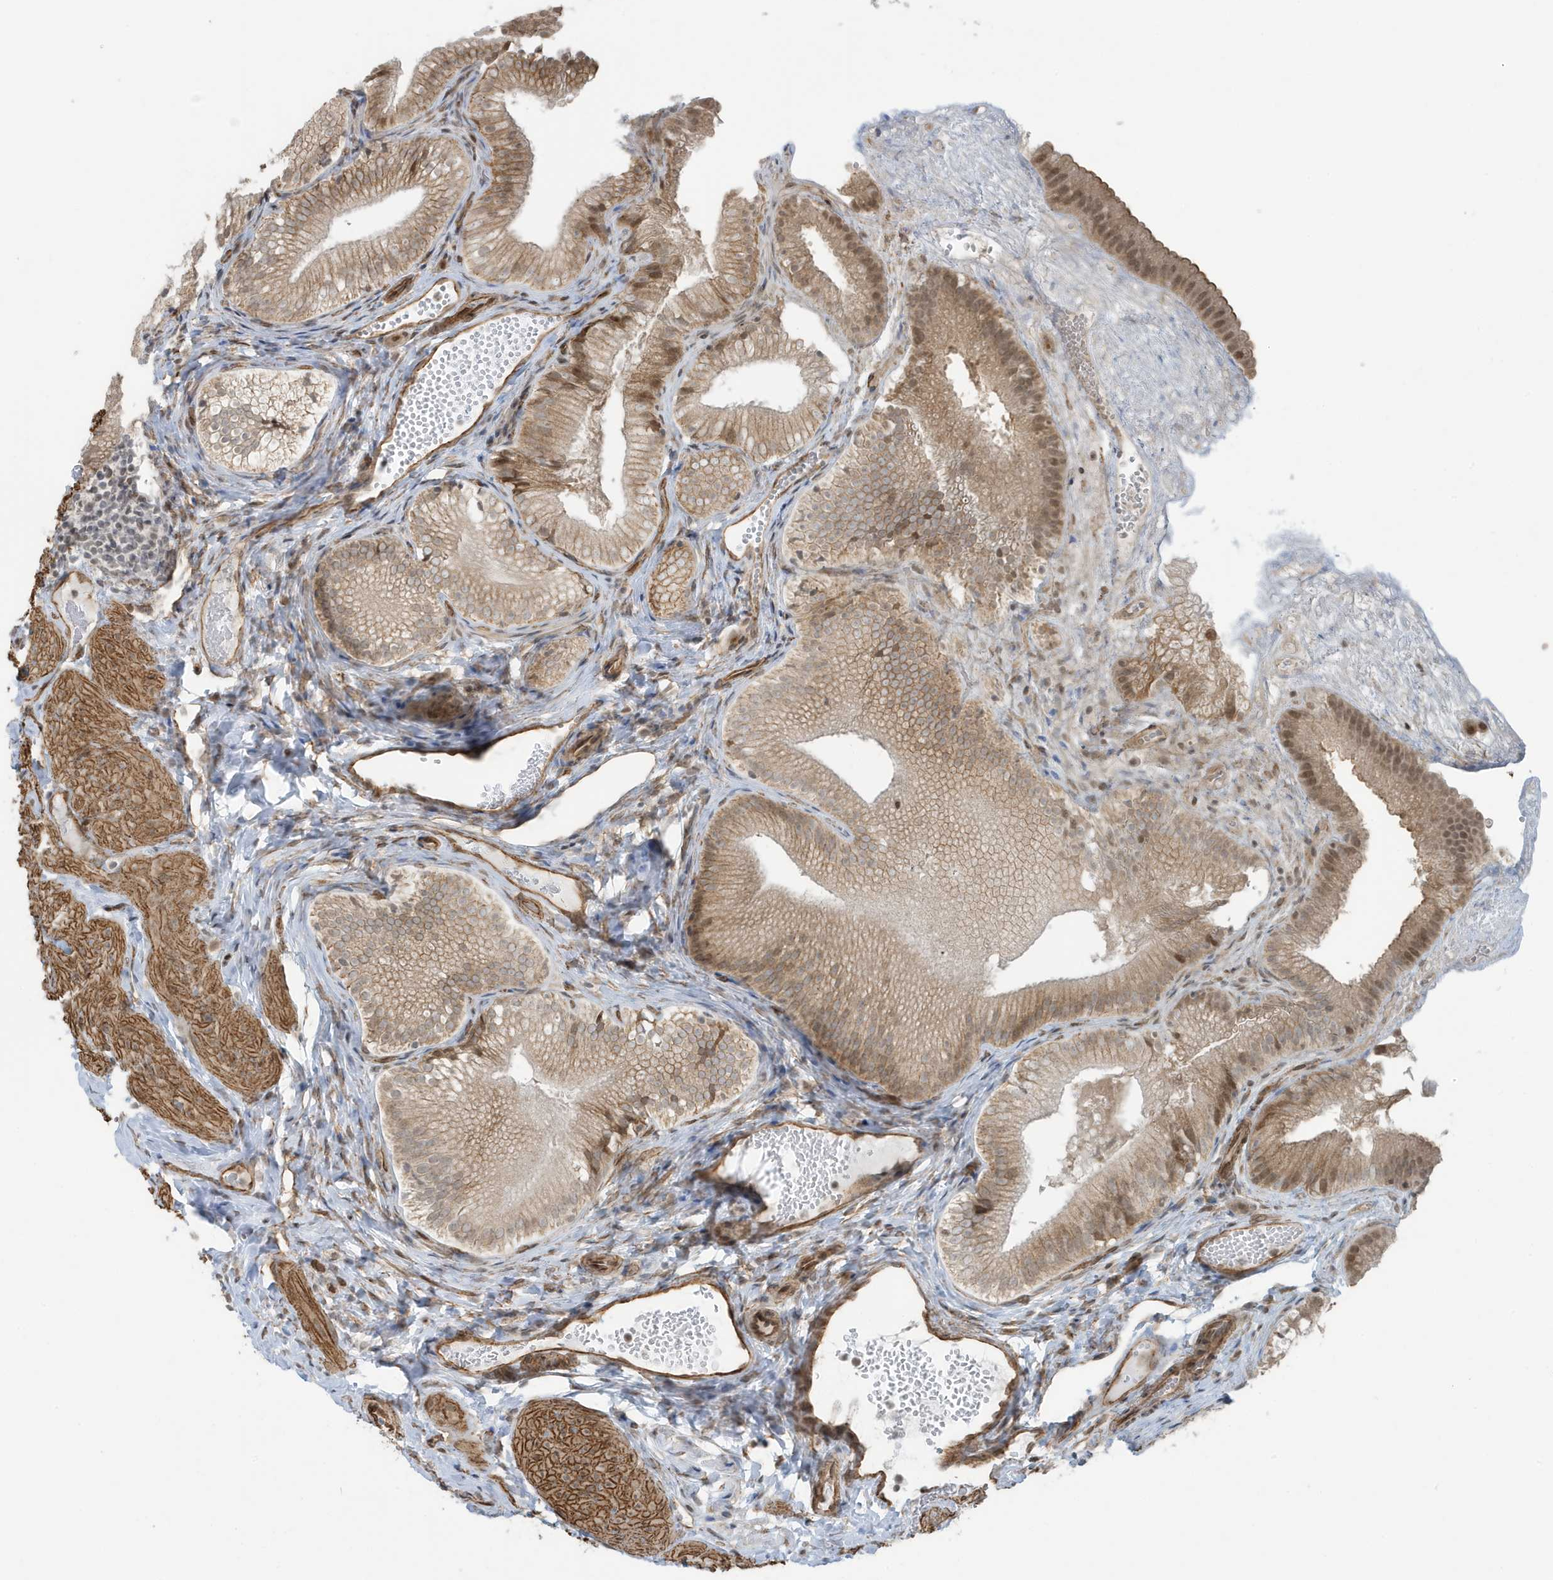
{"staining": {"intensity": "moderate", "quantity": ">75%", "location": "cytoplasmic/membranous,nuclear"}, "tissue": "gallbladder", "cell_type": "Glandular cells", "image_type": "normal", "snomed": [{"axis": "morphology", "description": "Normal tissue, NOS"}, {"axis": "topography", "description": "Gallbladder"}], "caption": "IHC of normal human gallbladder demonstrates medium levels of moderate cytoplasmic/membranous,nuclear expression in about >75% of glandular cells.", "gene": "CHCHD4", "patient": {"sex": "female", "age": 30}}